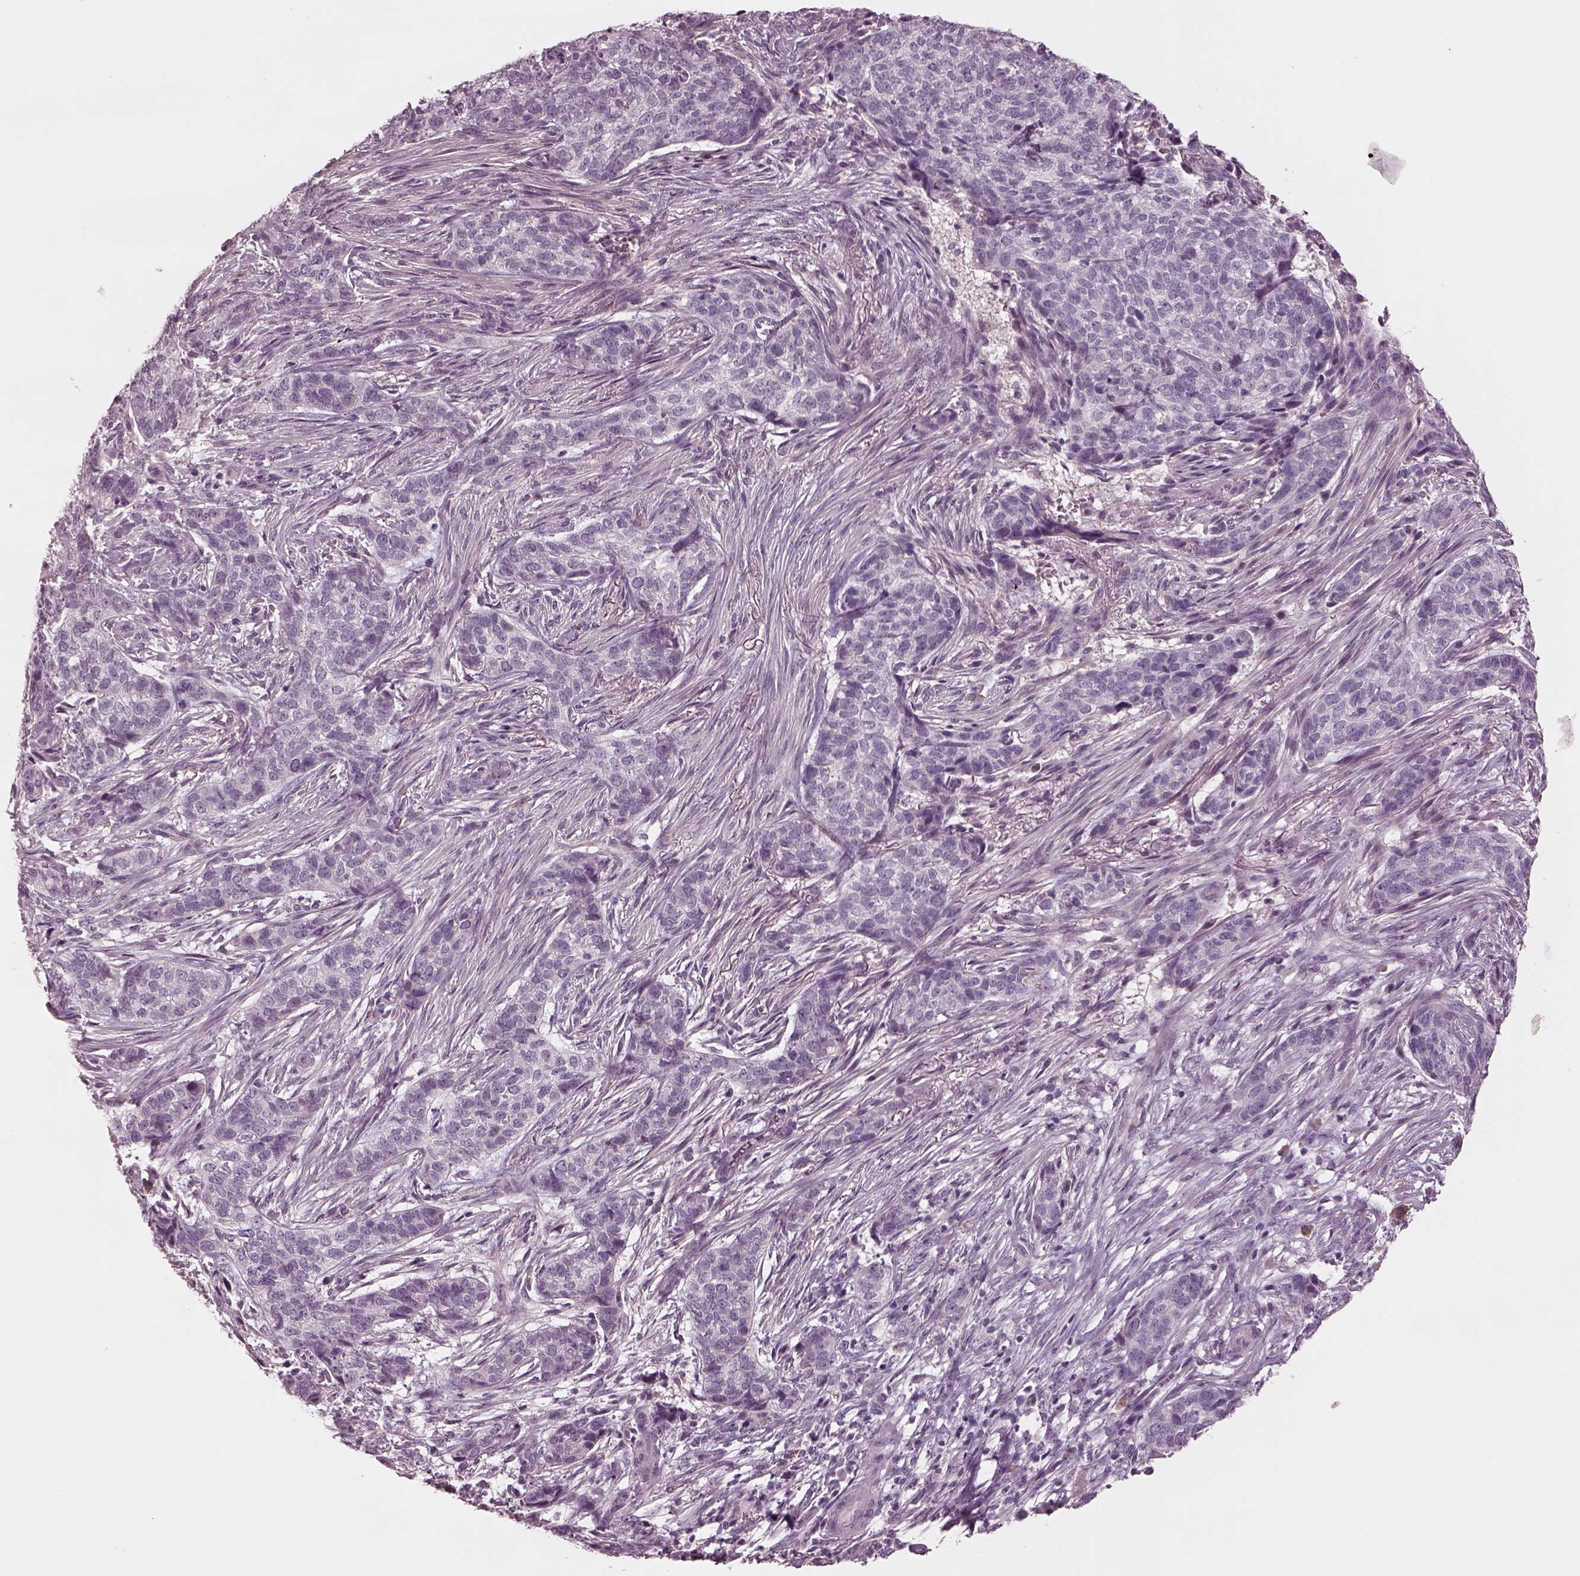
{"staining": {"intensity": "negative", "quantity": "none", "location": "none"}, "tissue": "skin cancer", "cell_type": "Tumor cells", "image_type": "cancer", "snomed": [{"axis": "morphology", "description": "Basal cell carcinoma"}, {"axis": "topography", "description": "Skin"}], "caption": "High power microscopy micrograph of an IHC image of skin cancer, revealing no significant expression in tumor cells.", "gene": "MIA", "patient": {"sex": "female", "age": 69}}